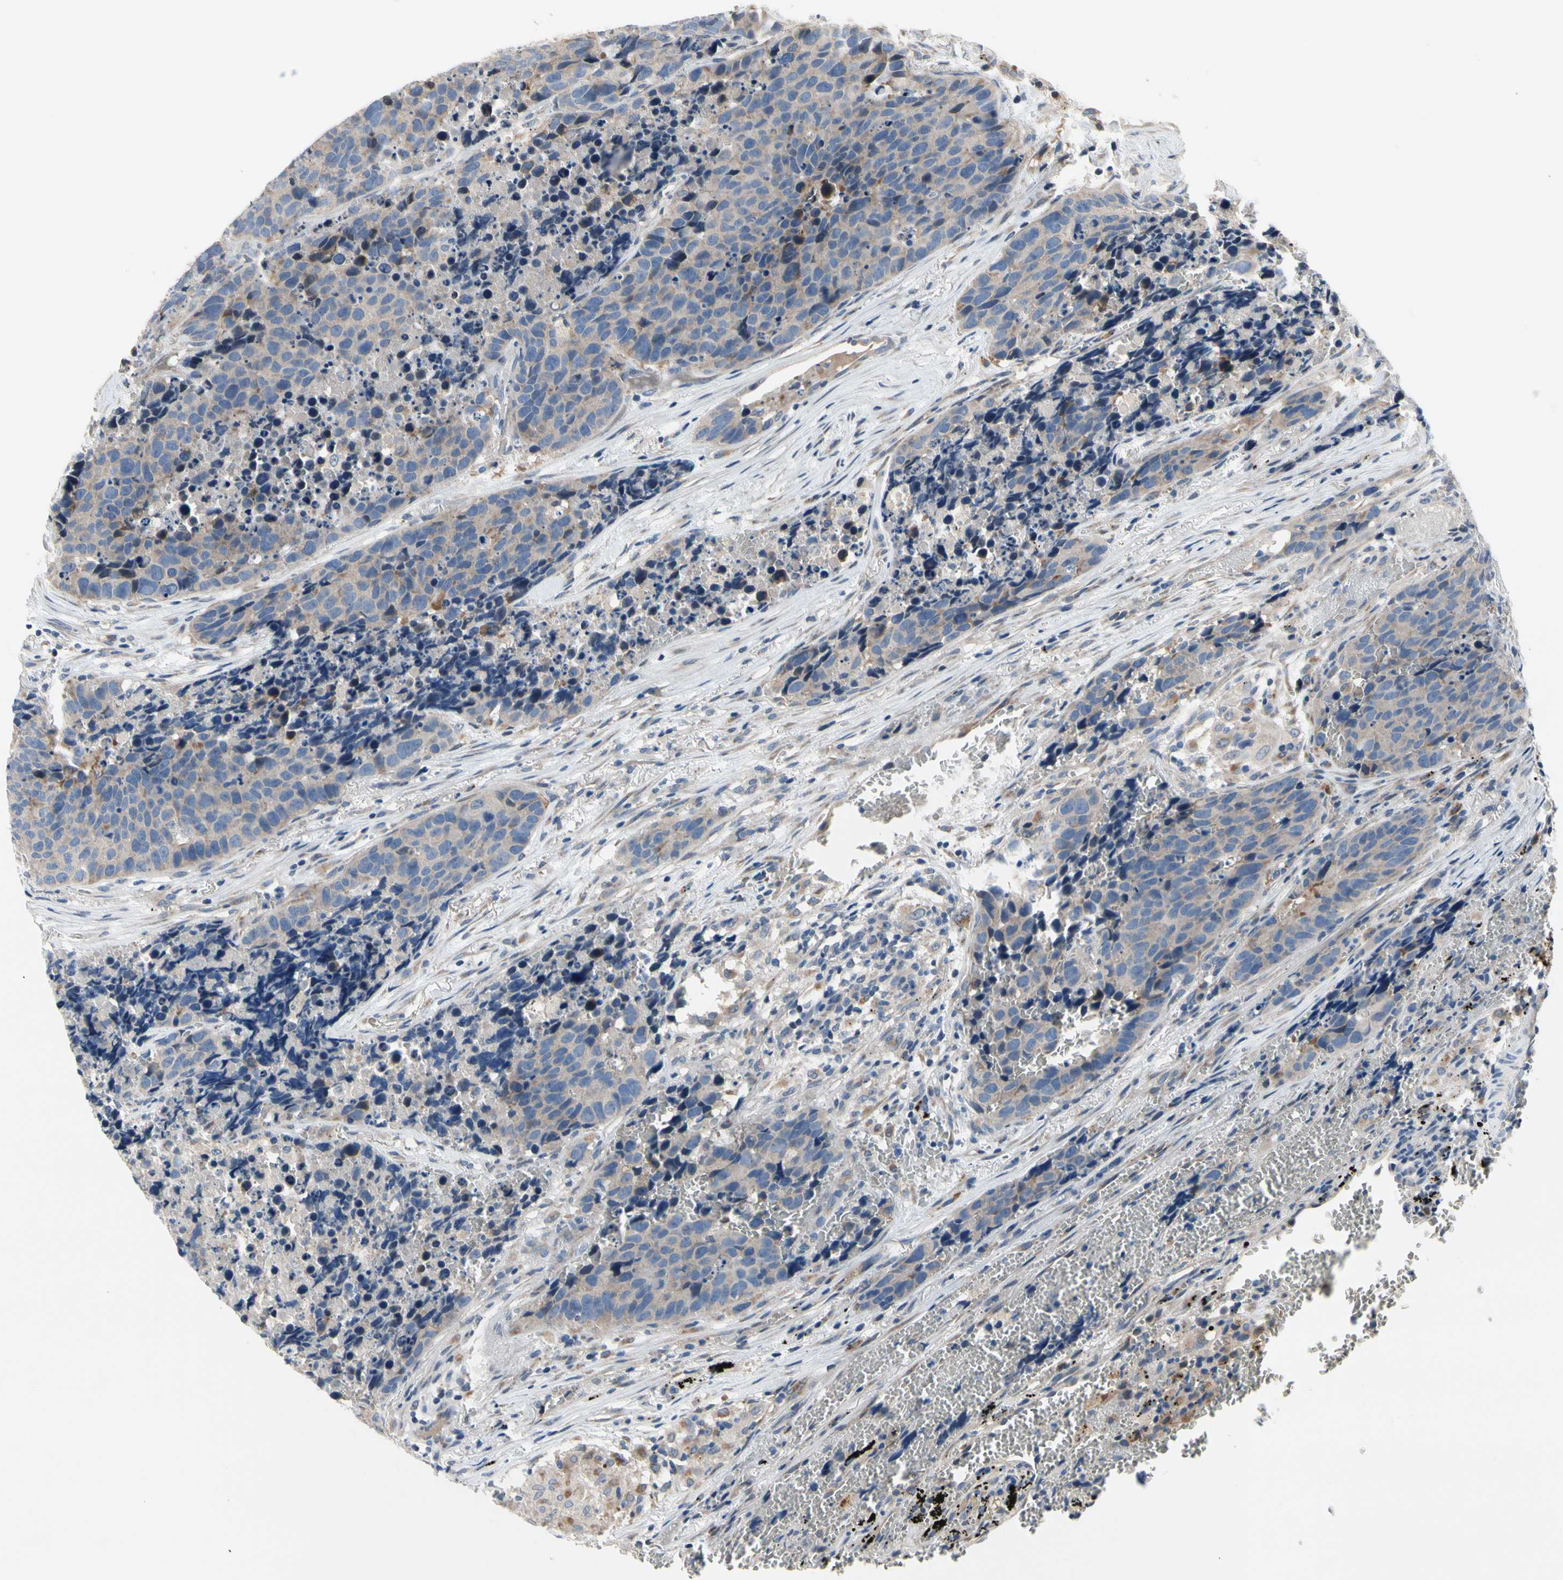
{"staining": {"intensity": "weak", "quantity": "<25%", "location": "cytoplasmic/membranous"}, "tissue": "carcinoid", "cell_type": "Tumor cells", "image_type": "cancer", "snomed": [{"axis": "morphology", "description": "Carcinoid, malignant, NOS"}, {"axis": "topography", "description": "Lung"}], "caption": "High power microscopy histopathology image of an immunohistochemistry image of carcinoid, revealing no significant expression in tumor cells. Brightfield microscopy of immunohistochemistry (IHC) stained with DAB (3,3'-diaminobenzidine) (brown) and hematoxylin (blue), captured at high magnification.", "gene": "NFASC", "patient": {"sex": "male", "age": 60}}